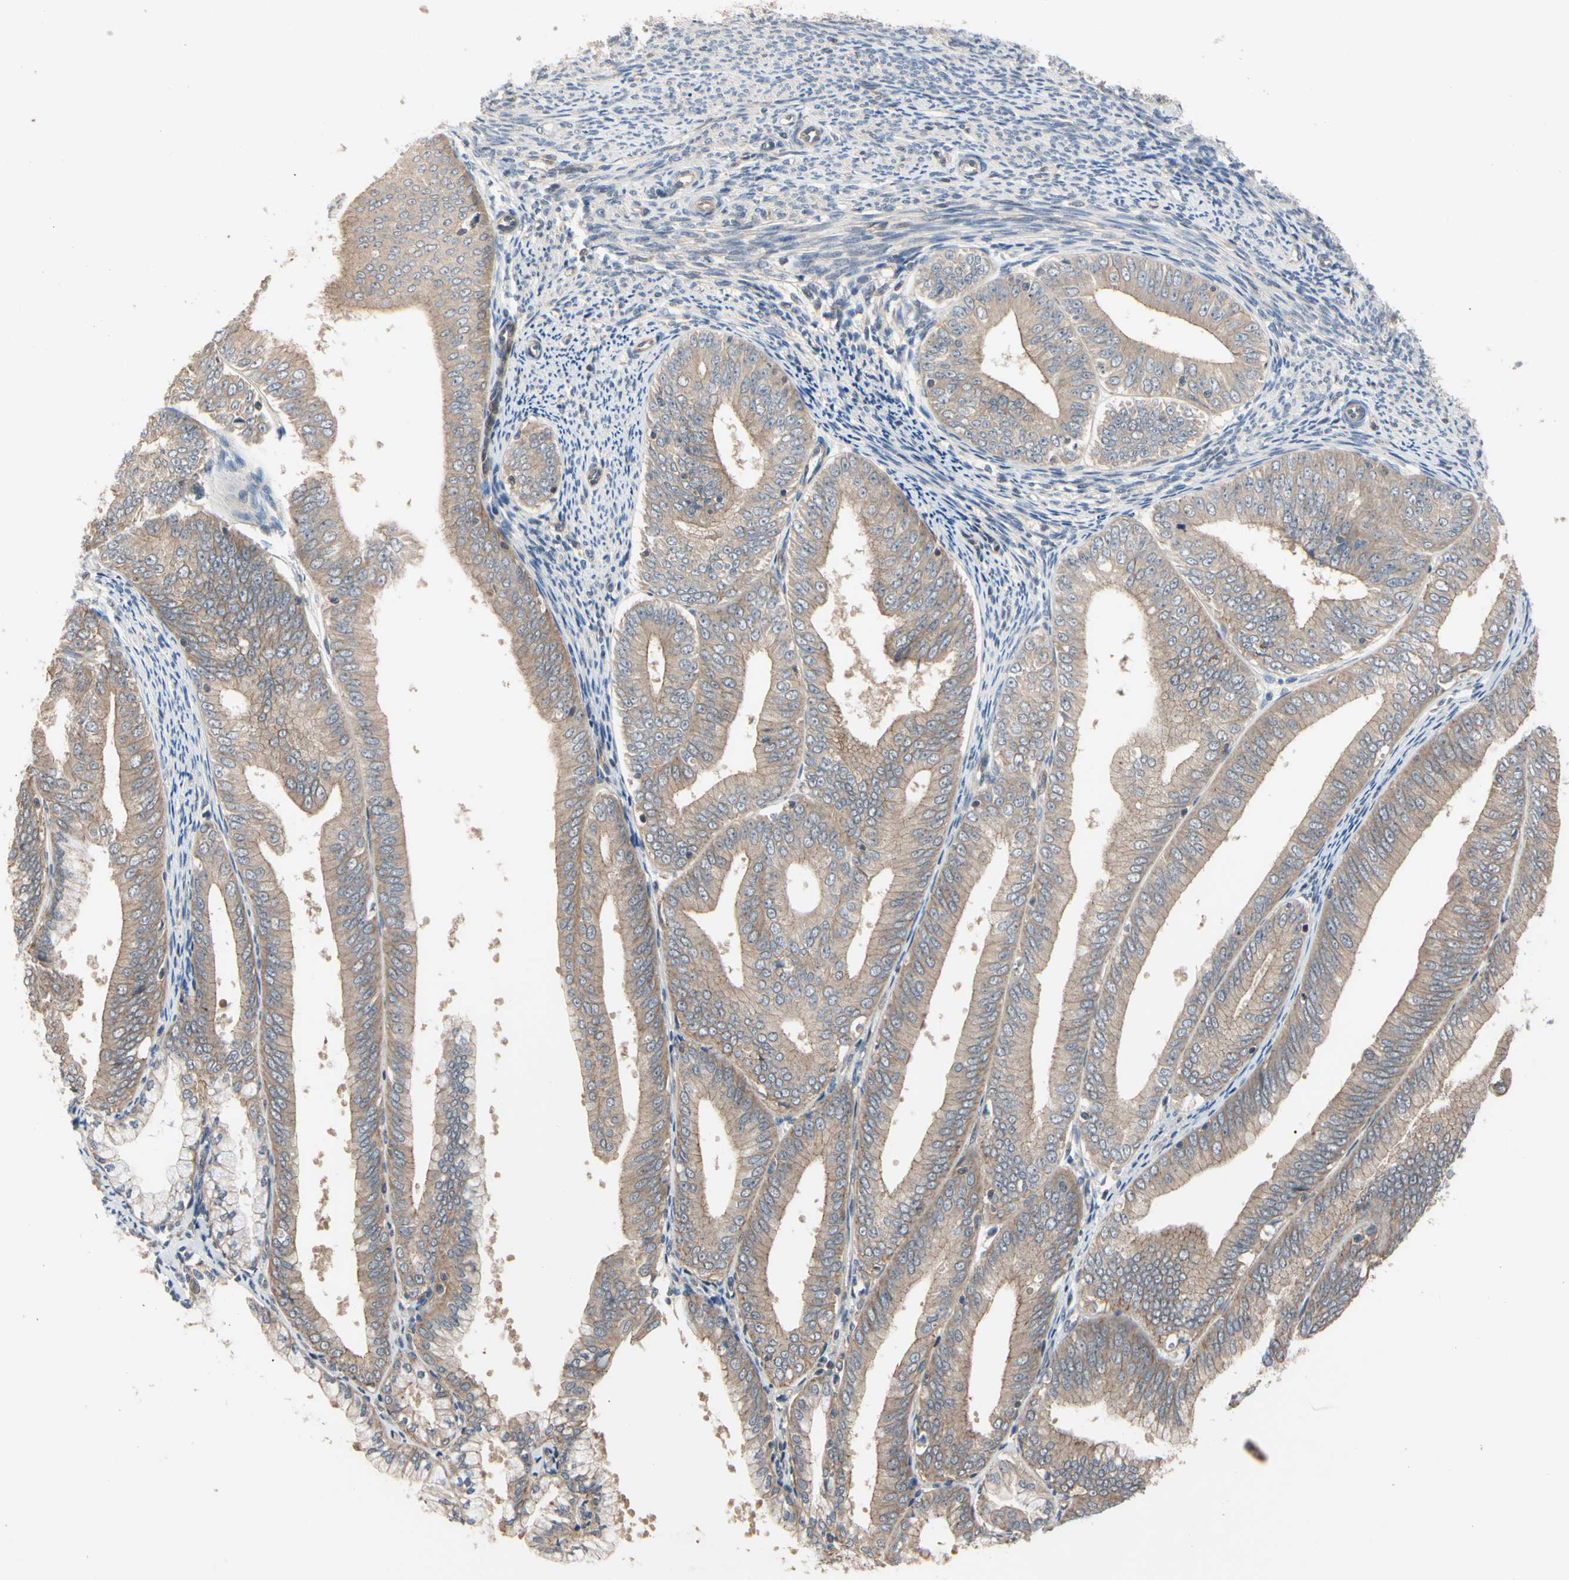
{"staining": {"intensity": "moderate", "quantity": ">75%", "location": "cytoplasmic/membranous"}, "tissue": "endometrial cancer", "cell_type": "Tumor cells", "image_type": "cancer", "snomed": [{"axis": "morphology", "description": "Adenocarcinoma, NOS"}, {"axis": "topography", "description": "Endometrium"}], "caption": "This is a histology image of IHC staining of adenocarcinoma (endometrial), which shows moderate positivity in the cytoplasmic/membranous of tumor cells.", "gene": "DPP8", "patient": {"sex": "female", "age": 63}}